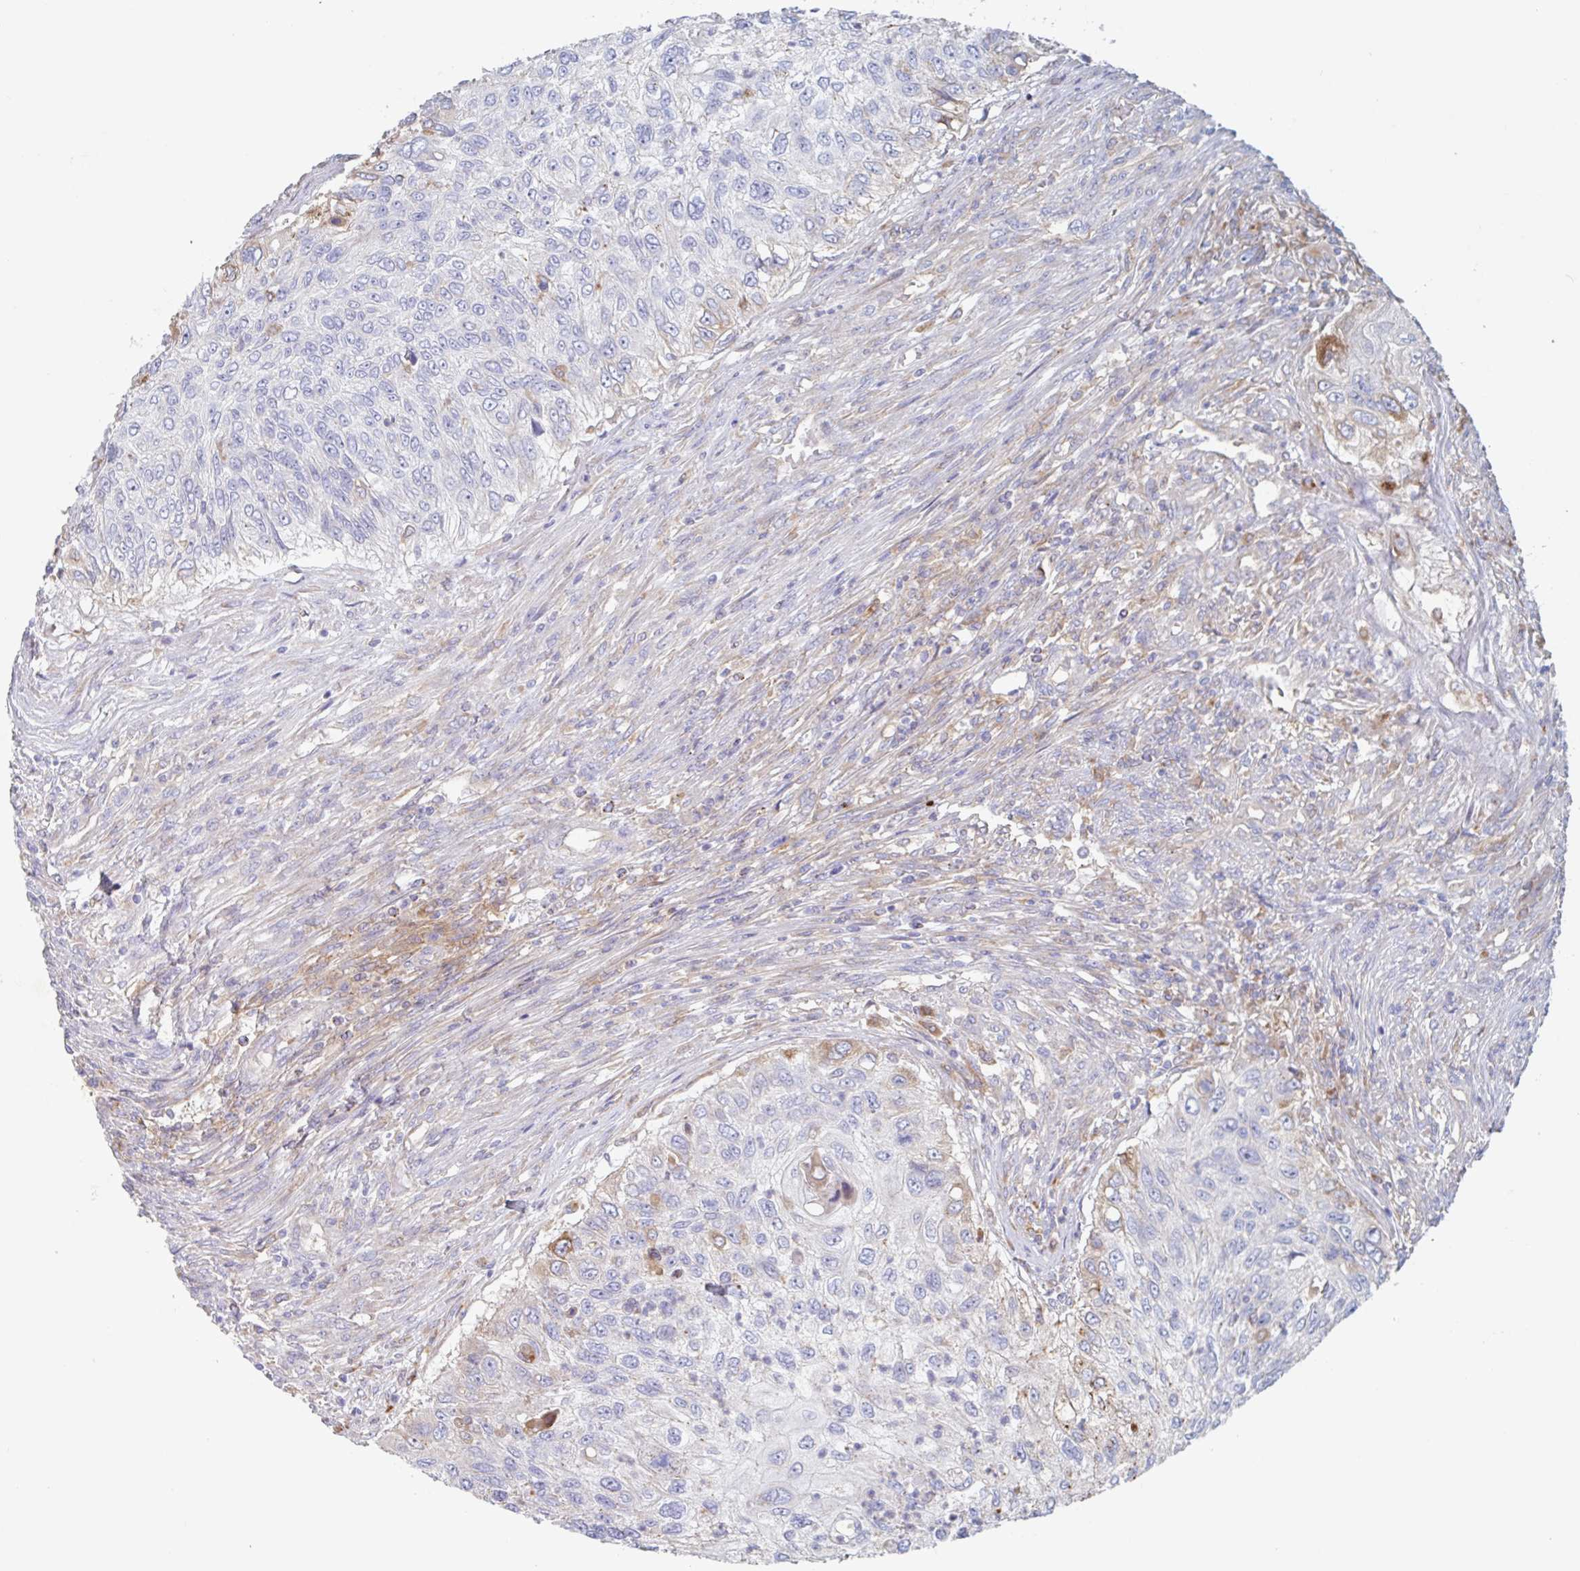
{"staining": {"intensity": "moderate", "quantity": "<25%", "location": "cytoplasmic/membranous"}, "tissue": "urothelial cancer", "cell_type": "Tumor cells", "image_type": "cancer", "snomed": [{"axis": "morphology", "description": "Urothelial carcinoma, High grade"}, {"axis": "topography", "description": "Urinary bladder"}], "caption": "Tumor cells exhibit low levels of moderate cytoplasmic/membranous expression in about <25% of cells in human urothelial cancer.", "gene": "MANBA", "patient": {"sex": "female", "age": 60}}